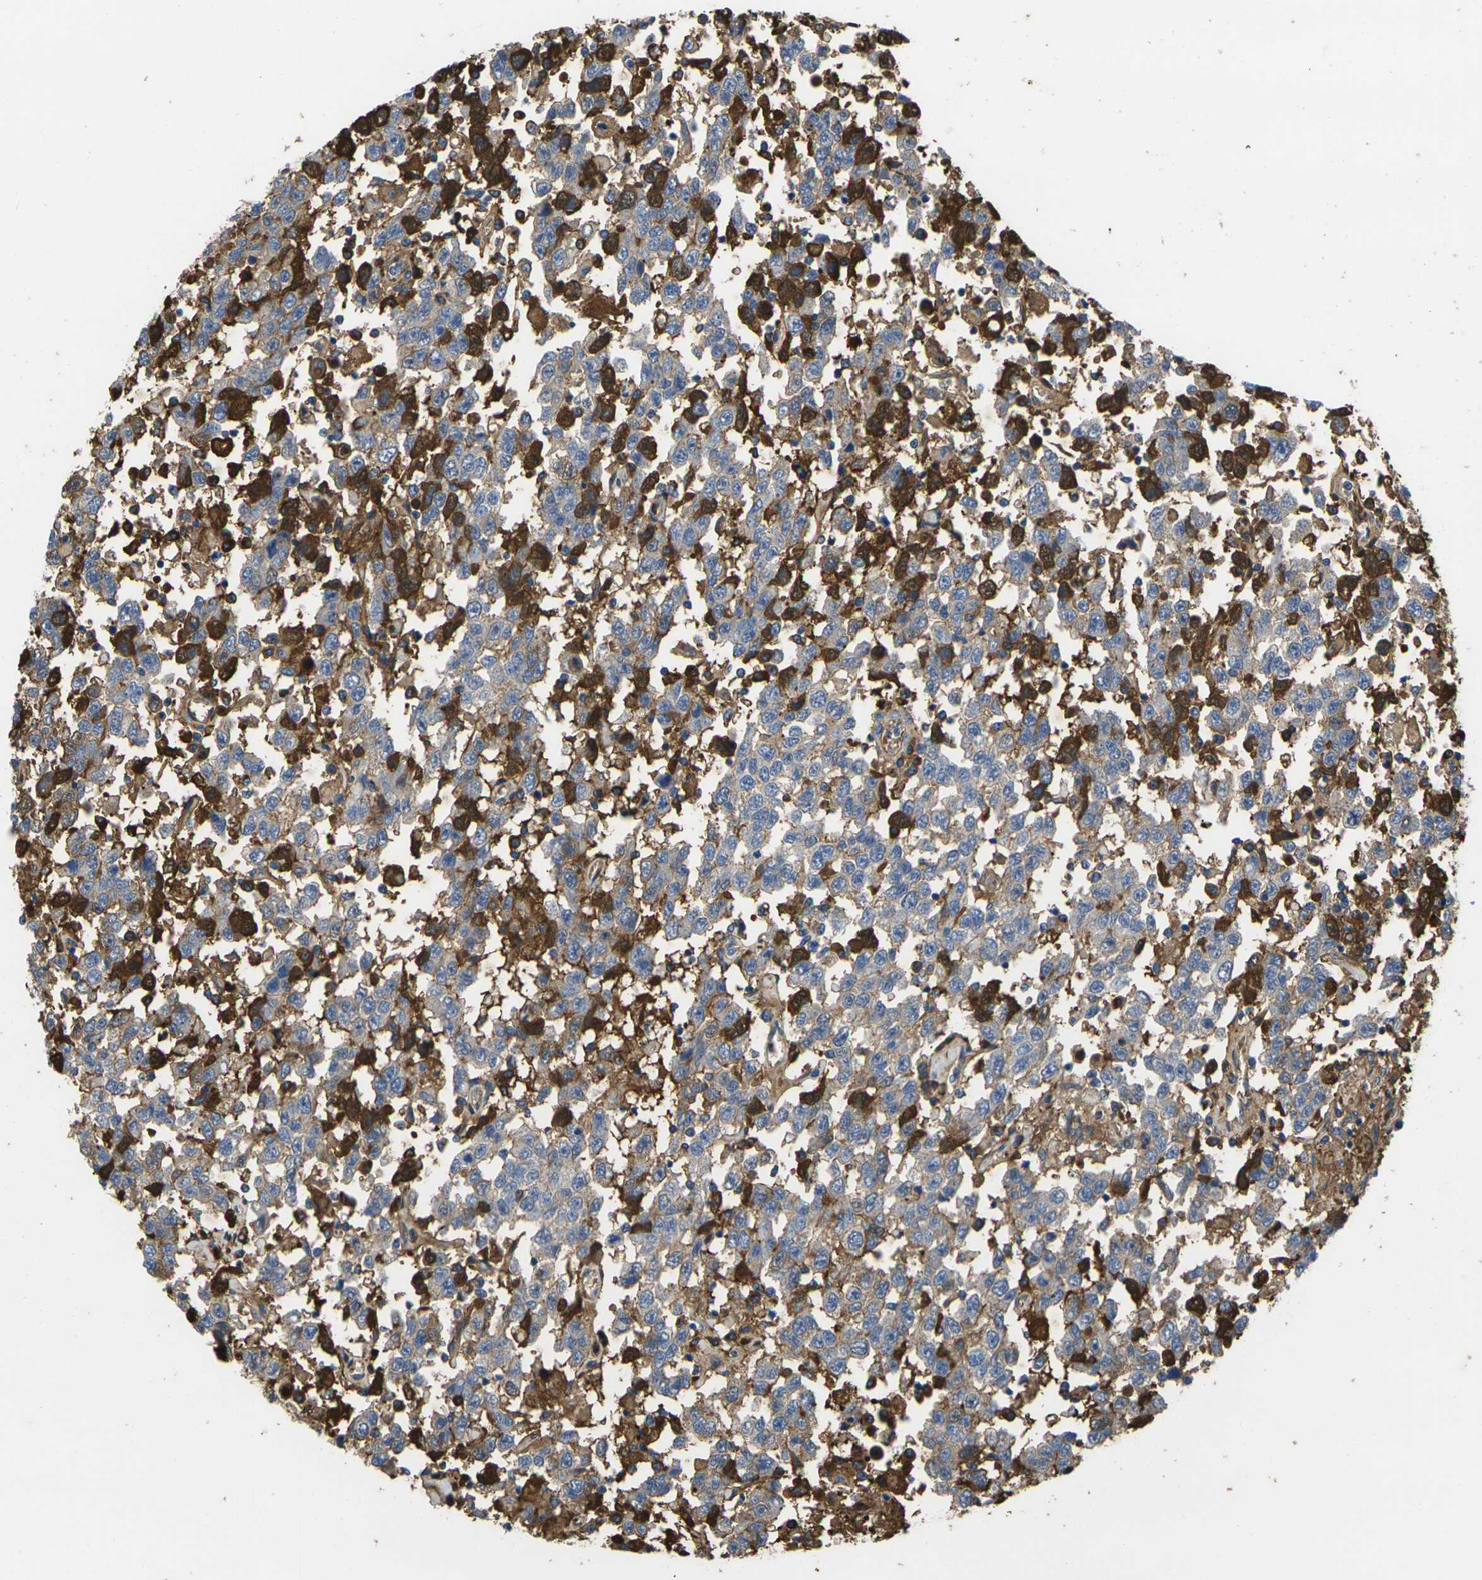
{"staining": {"intensity": "strong", "quantity": "25%-75%", "location": "cytoplasmic/membranous"}, "tissue": "testis cancer", "cell_type": "Tumor cells", "image_type": "cancer", "snomed": [{"axis": "morphology", "description": "Seminoma, NOS"}, {"axis": "topography", "description": "Testis"}], "caption": "IHC histopathology image of testis cancer stained for a protein (brown), which shows high levels of strong cytoplasmic/membranous positivity in about 25%-75% of tumor cells.", "gene": "GREM2", "patient": {"sex": "male", "age": 41}}